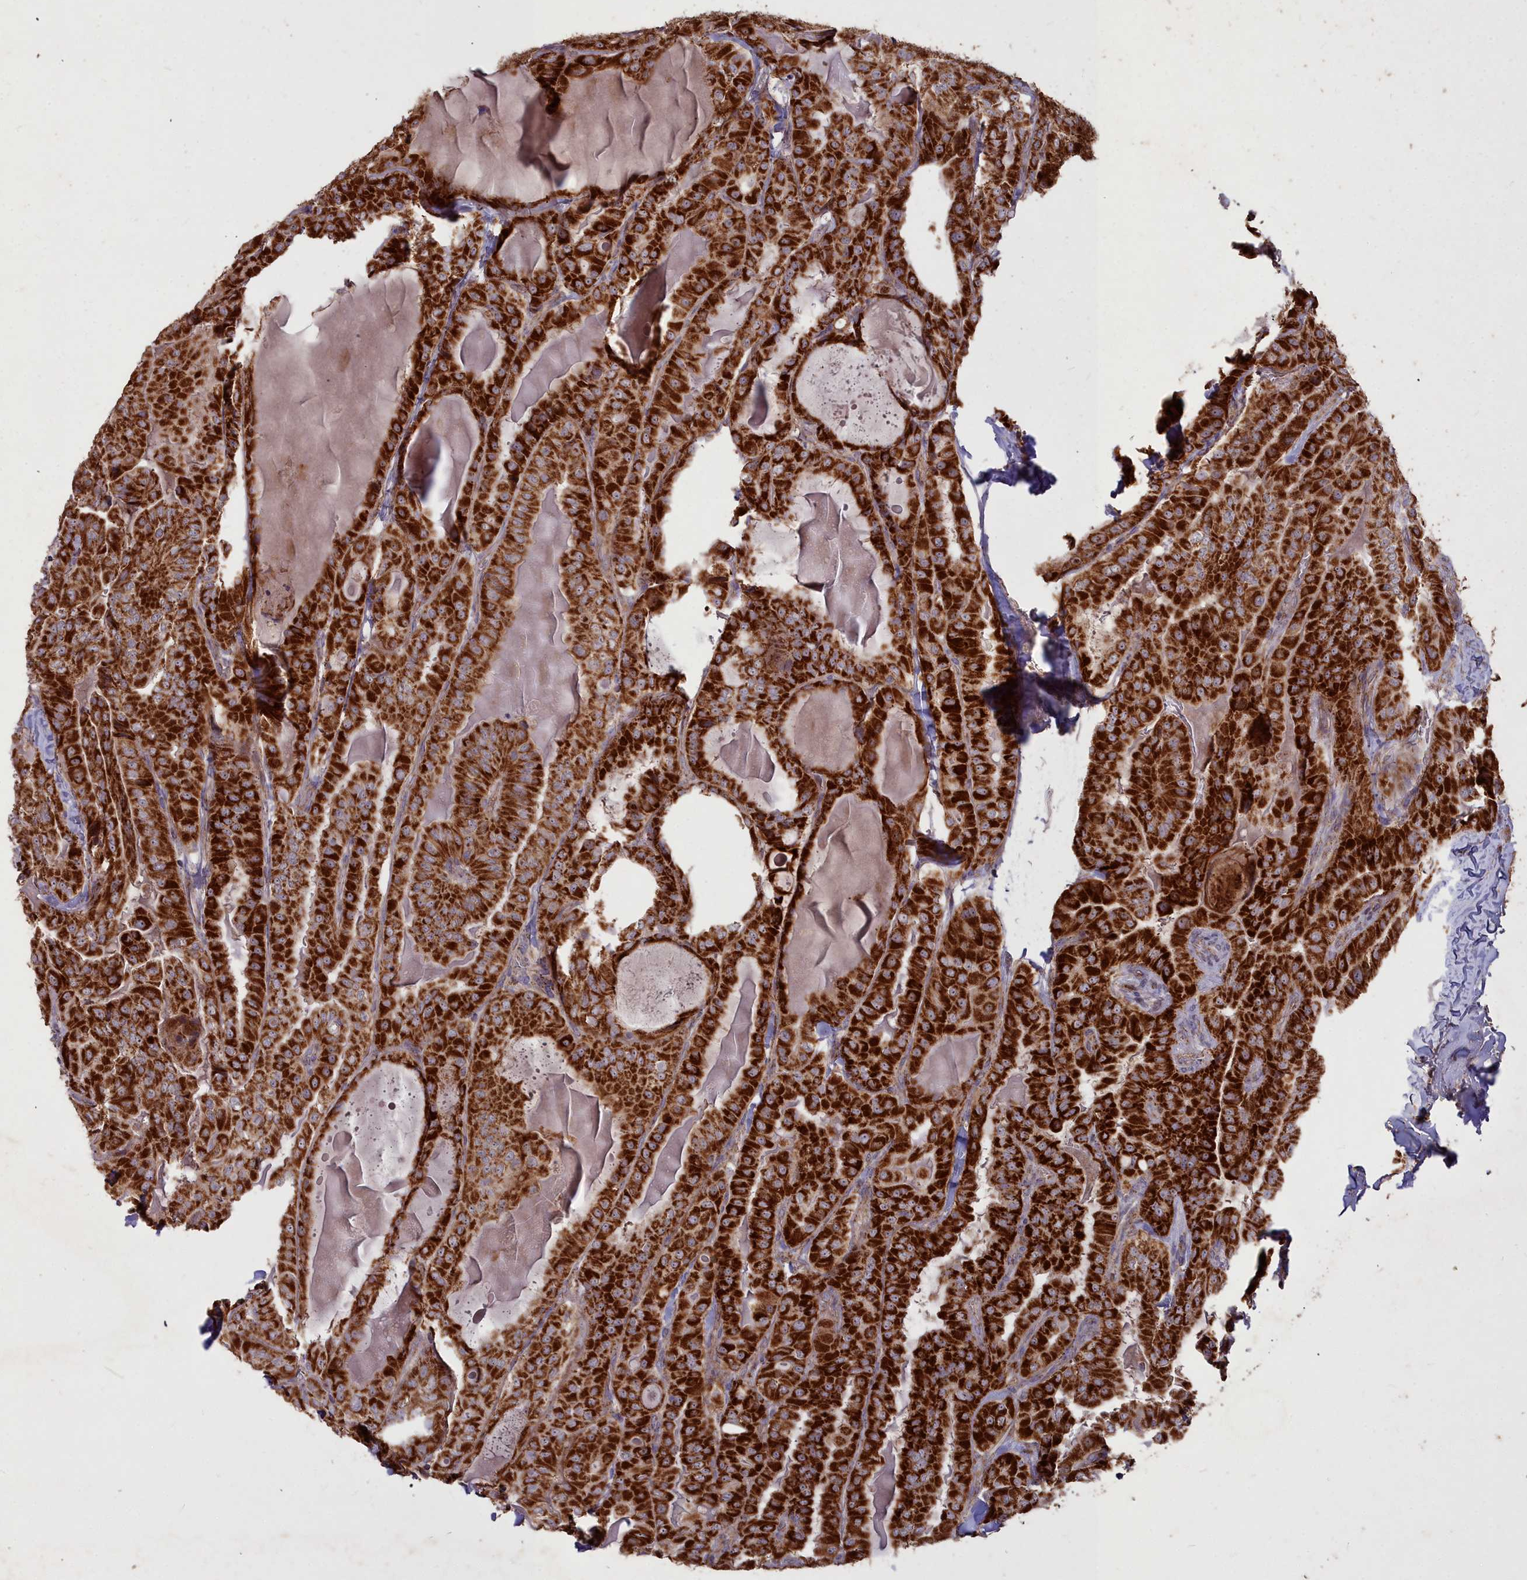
{"staining": {"intensity": "strong", "quantity": ">75%", "location": "cytoplasmic/membranous"}, "tissue": "thyroid cancer", "cell_type": "Tumor cells", "image_type": "cancer", "snomed": [{"axis": "morphology", "description": "Papillary adenocarcinoma, NOS"}, {"axis": "topography", "description": "Thyroid gland"}], "caption": "Human thyroid cancer stained for a protein (brown) displays strong cytoplasmic/membranous positive positivity in about >75% of tumor cells.", "gene": "COX11", "patient": {"sex": "female", "age": 68}}